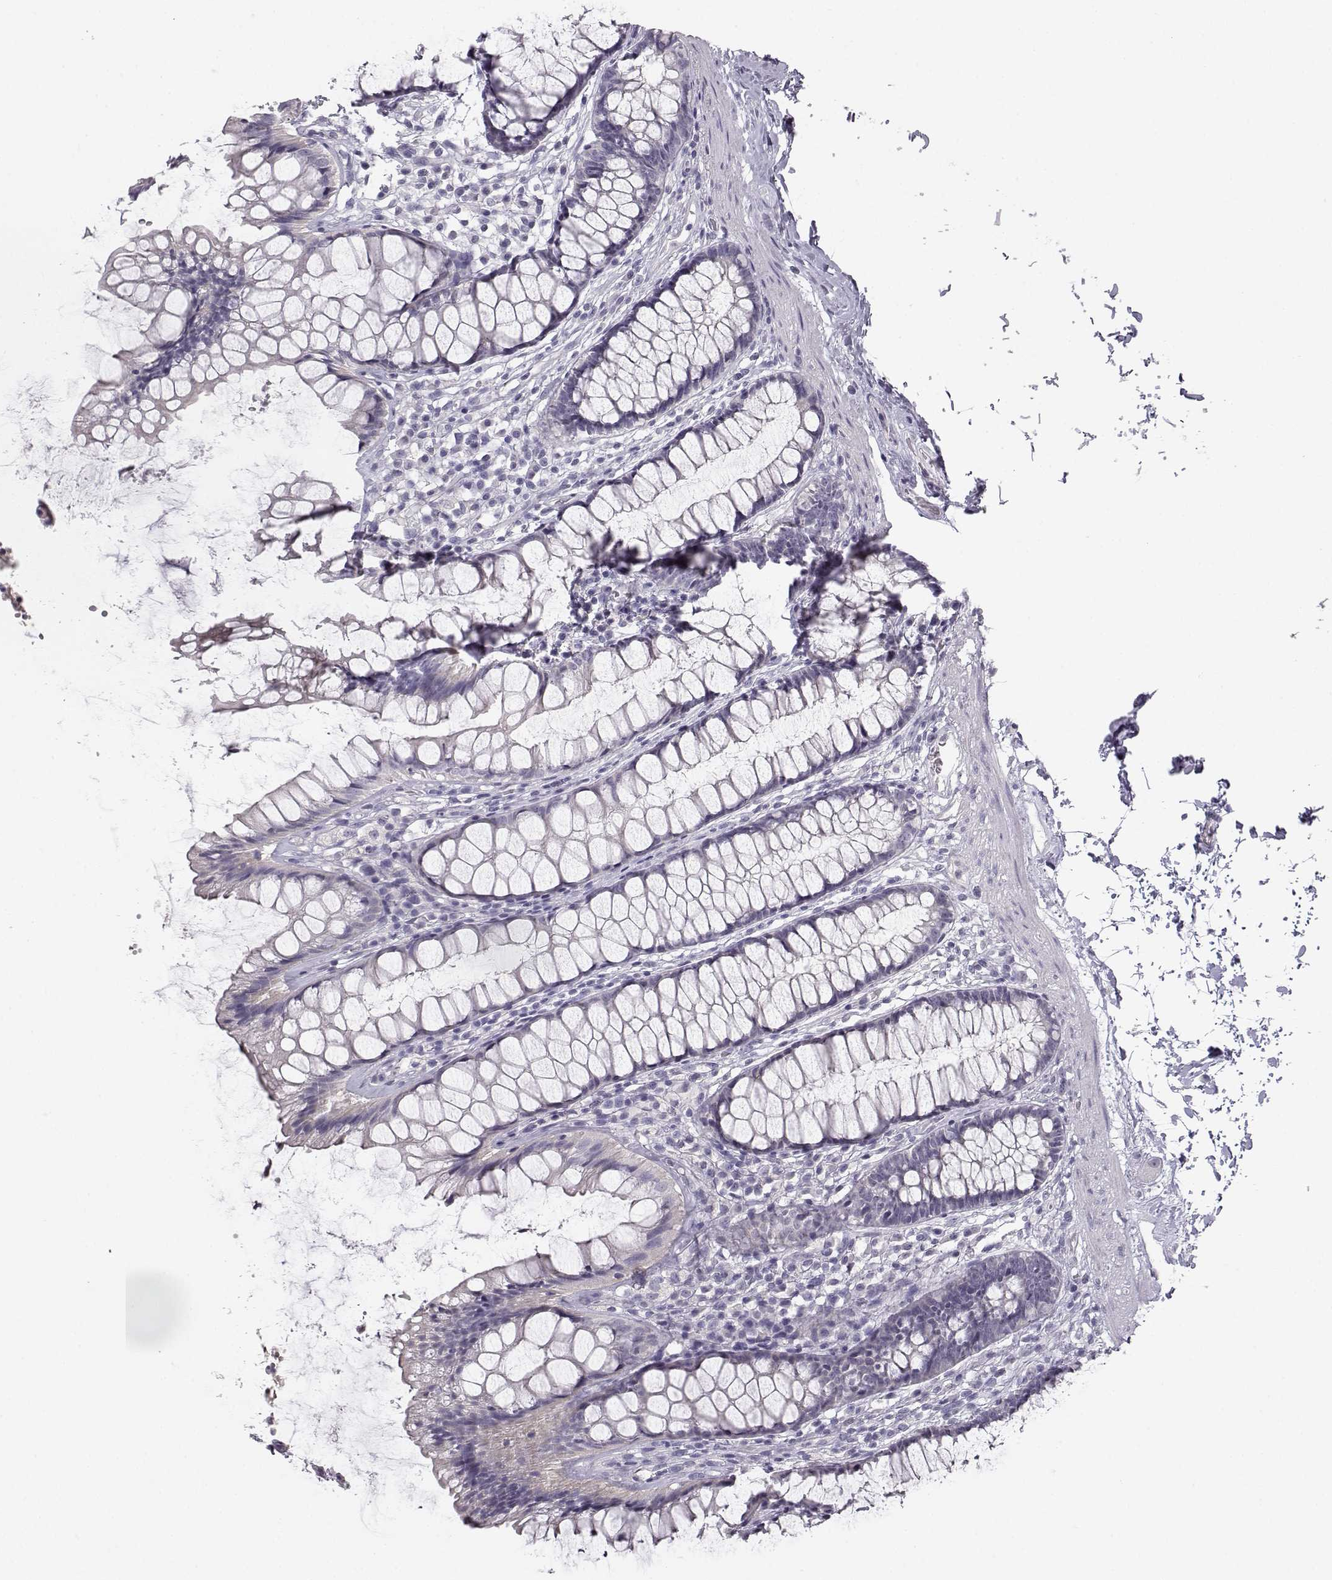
{"staining": {"intensity": "negative", "quantity": "none", "location": "none"}, "tissue": "rectum", "cell_type": "Glandular cells", "image_type": "normal", "snomed": [{"axis": "morphology", "description": "Normal tissue, NOS"}, {"axis": "topography", "description": "Rectum"}], "caption": "A high-resolution histopathology image shows immunohistochemistry (IHC) staining of benign rectum, which exhibits no significant positivity in glandular cells.", "gene": "MYCBPAP", "patient": {"sex": "male", "age": 72}}